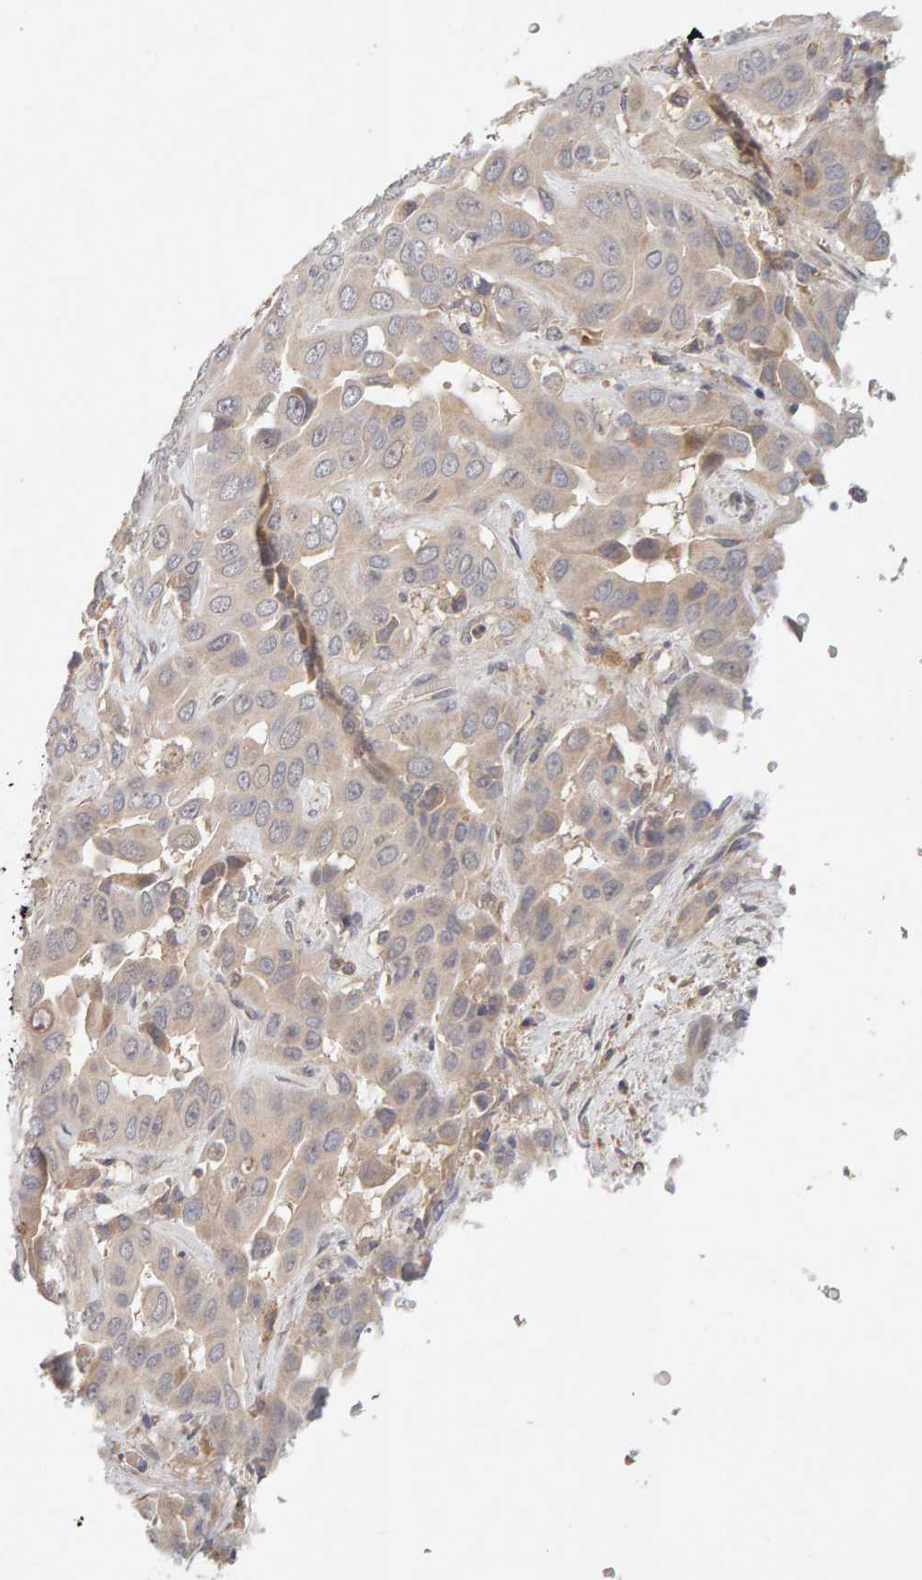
{"staining": {"intensity": "weak", "quantity": ">75%", "location": "cytoplasmic/membranous"}, "tissue": "liver cancer", "cell_type": "Tumor cells", "image_type": "cancer", "snomed": [{"axis": "morphology", "description": "Cholangiocarcinoma"}, {"axis": "topography", "description": "Liver"}], "caption": "IHC of human liver cholangiocarcinoma demonstrates low levels of weak cytoplasmic/membranous positivity in about >75% of tumor cells.", "gene": "NUDCD1", "patient": {"sex": "female", "age": 52}}